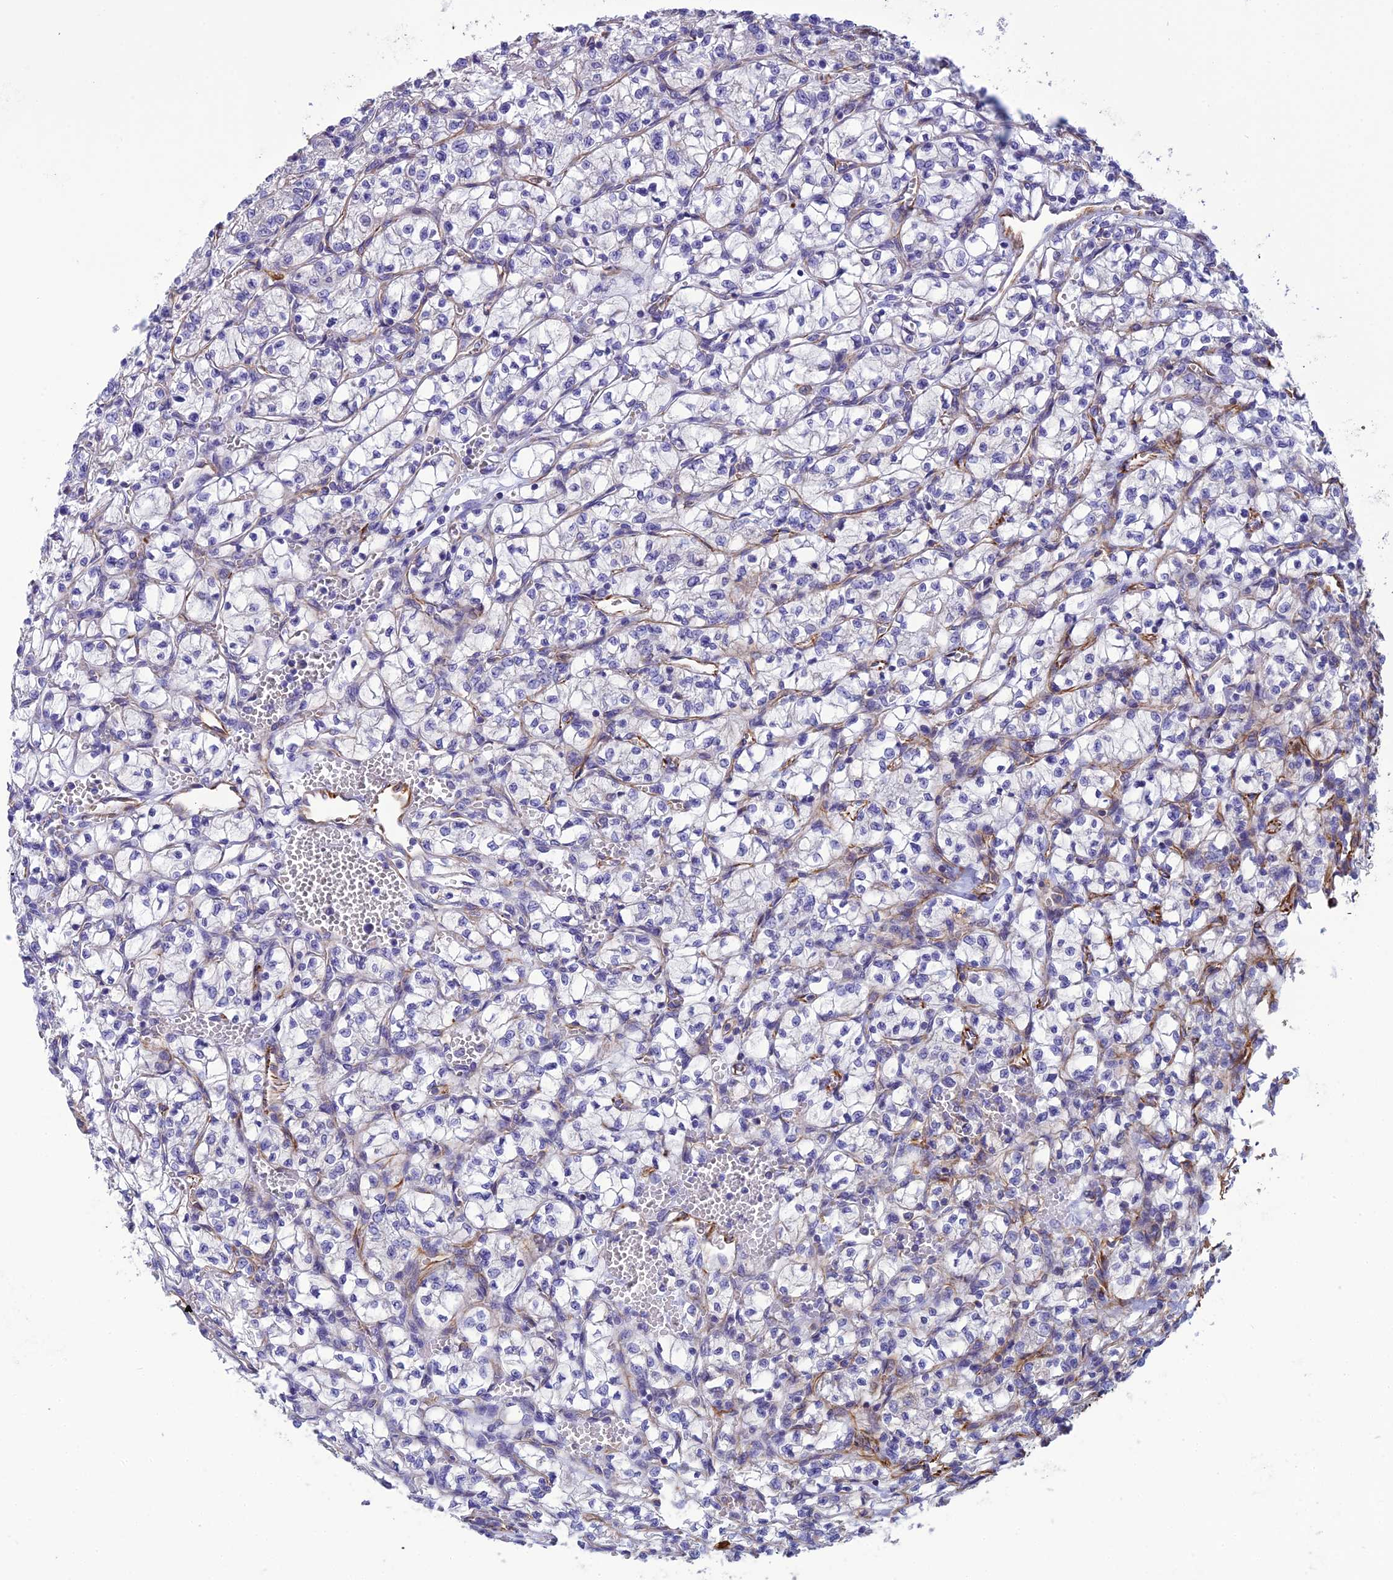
{"staining": {"intensity": "negative", "quantity": "none", "location": "none"}, "tissue": "renal cancer", "cell_type": "Tumor cells", "image_type": "cancer", "snomed": [{"axis": "morphology", "description": "Adenocarcinoma, NOS"}, {"axis": "topography", "description": "Kidney"}], "caption": "DAB (3,3'-diaminobenzidine) immunohistochemical staining of renal cancer (adenocarcinoma) demonstrates no significant positivity in tumor cells.", "gene": "FBXL20", "patient": {"sex": "female", "age": 64}}